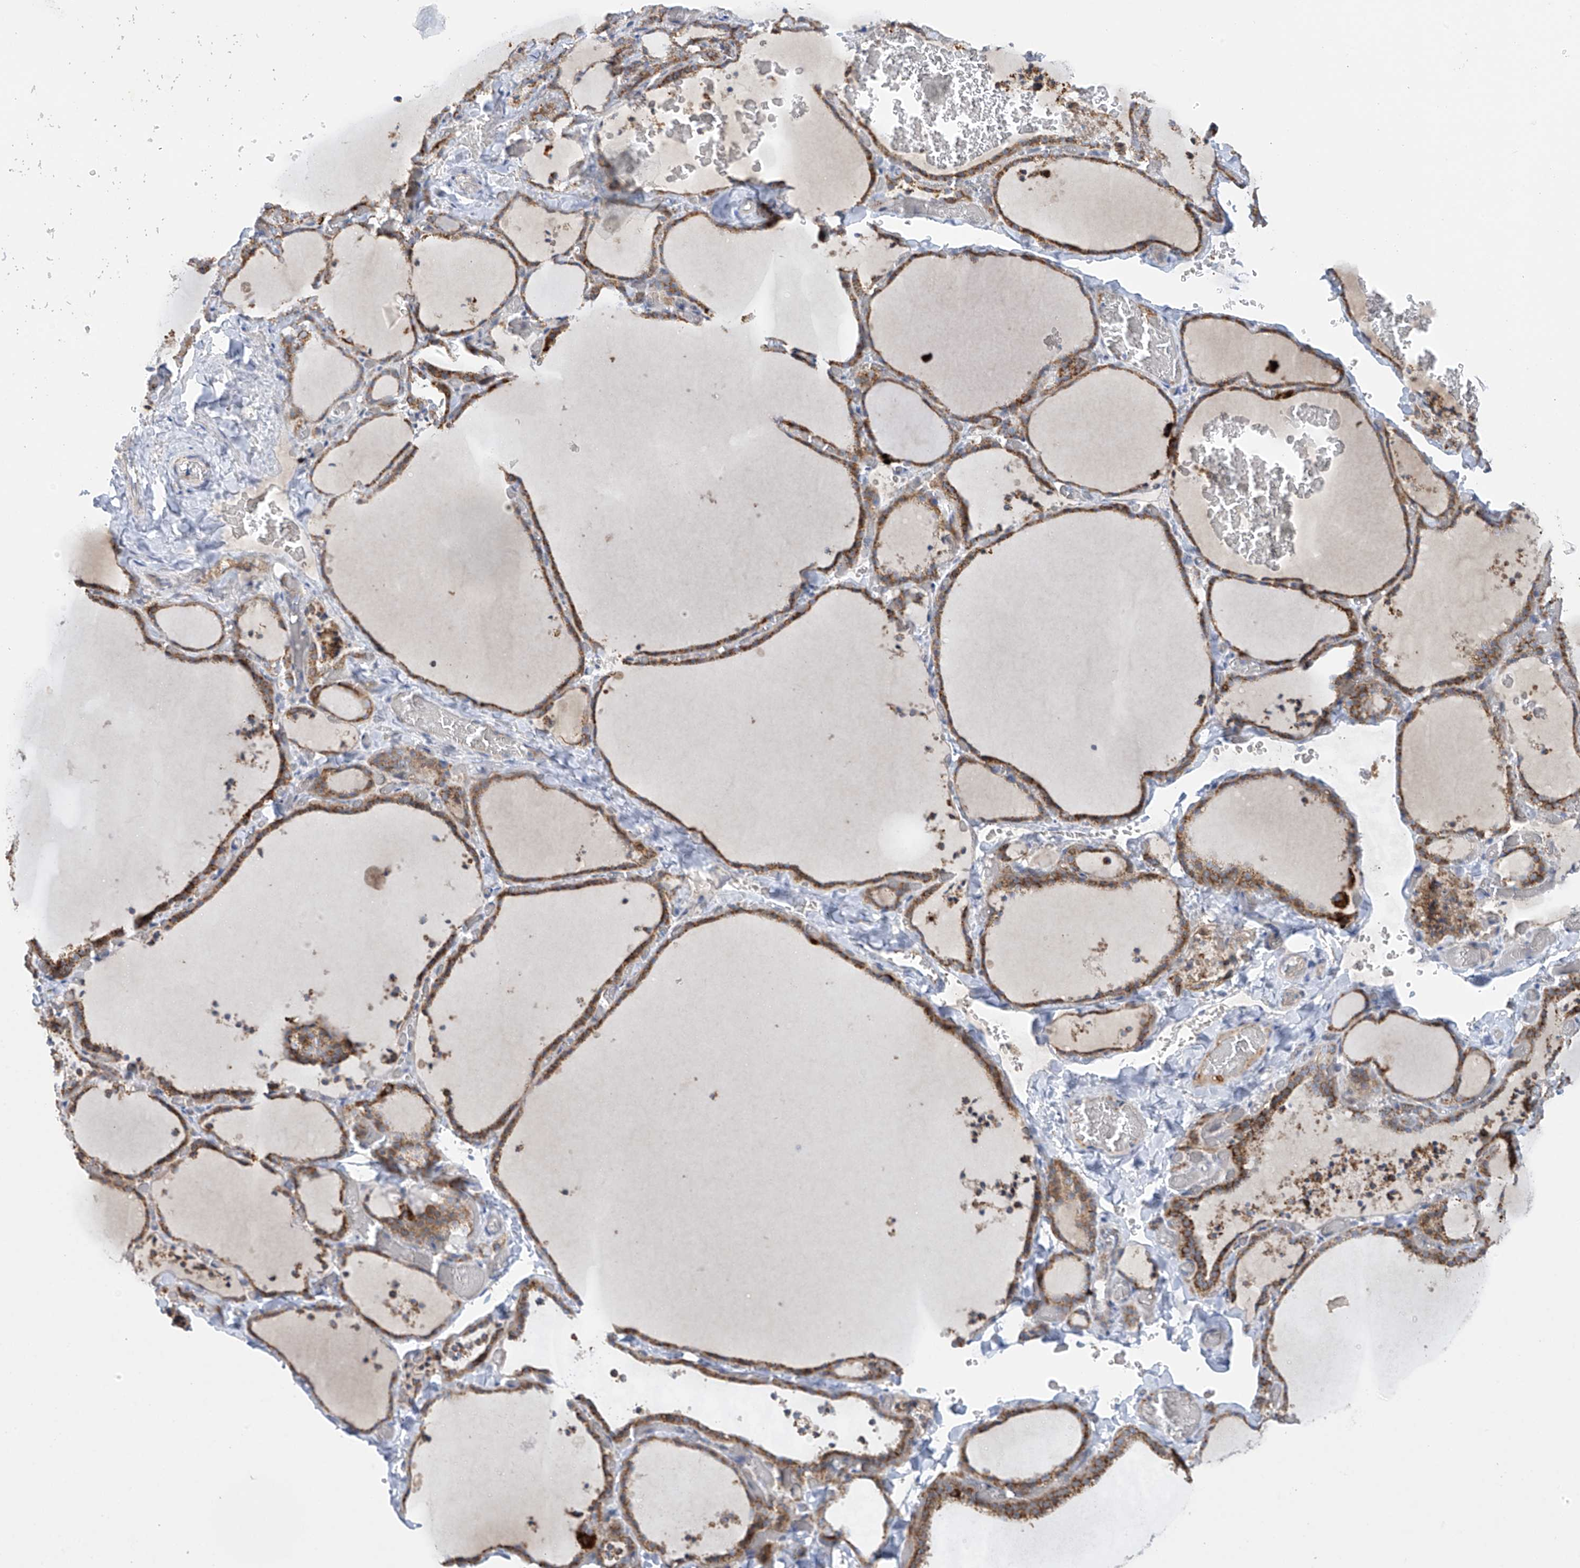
{"staining": {"intensity": "moderate", "quantity": ">75%", "location": "cytoplasmic/membranous"}, "tissue": "thyroid gland", "cell_type": "Glandular cells", "image_type": "normal", "snomed": [{"axis": "morphology", "description": "Normal tissue, NOS"}, {"axis": "topography", "description": "Thyroid gland"}], "caption": "Protein expression analysis of unremarkable thyroid gland displays moderate cytoplasmic/membranous expression in approximately >75% of glandular cells.", "gene": "METTL18", "patient": {"sex": "female", "age": 22}}